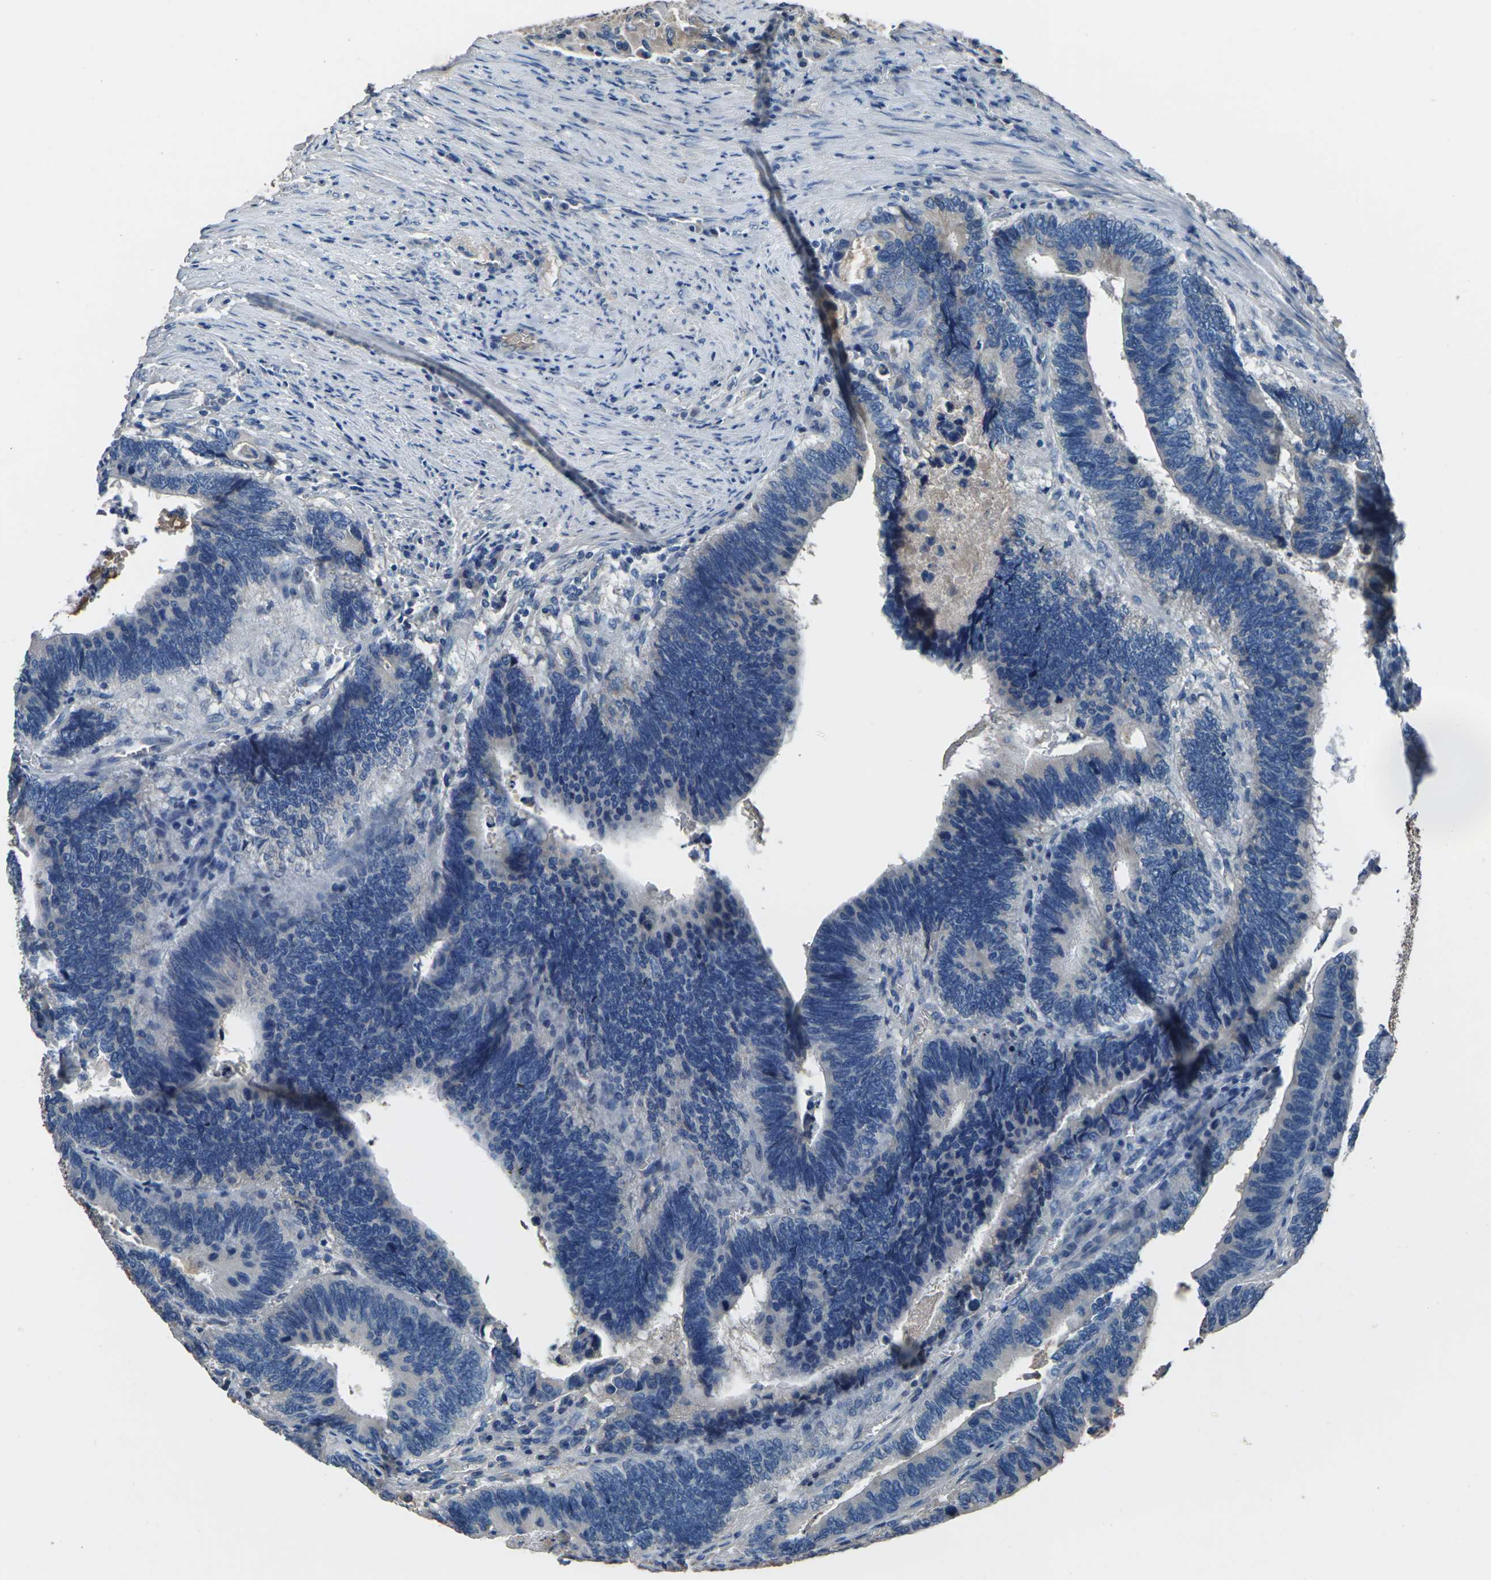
{"staining": {"intensity": "negative", "quantity": "none", "location": "none"}, "tissue": "colorectal cancer", "cell_type": "Tumor cells", "image_type": "cancer", "snomed": [{"axis": "morphology", "description": "Adenocarcinoma, NOS"}, {"axis": "topography", "description": "Colon"}], "caption": "Tumor cells are negative for protein expression in human adenocarcinoma (colorectal).", "gene": "LEP", "patient": {"sex": "male", "age": 72}}